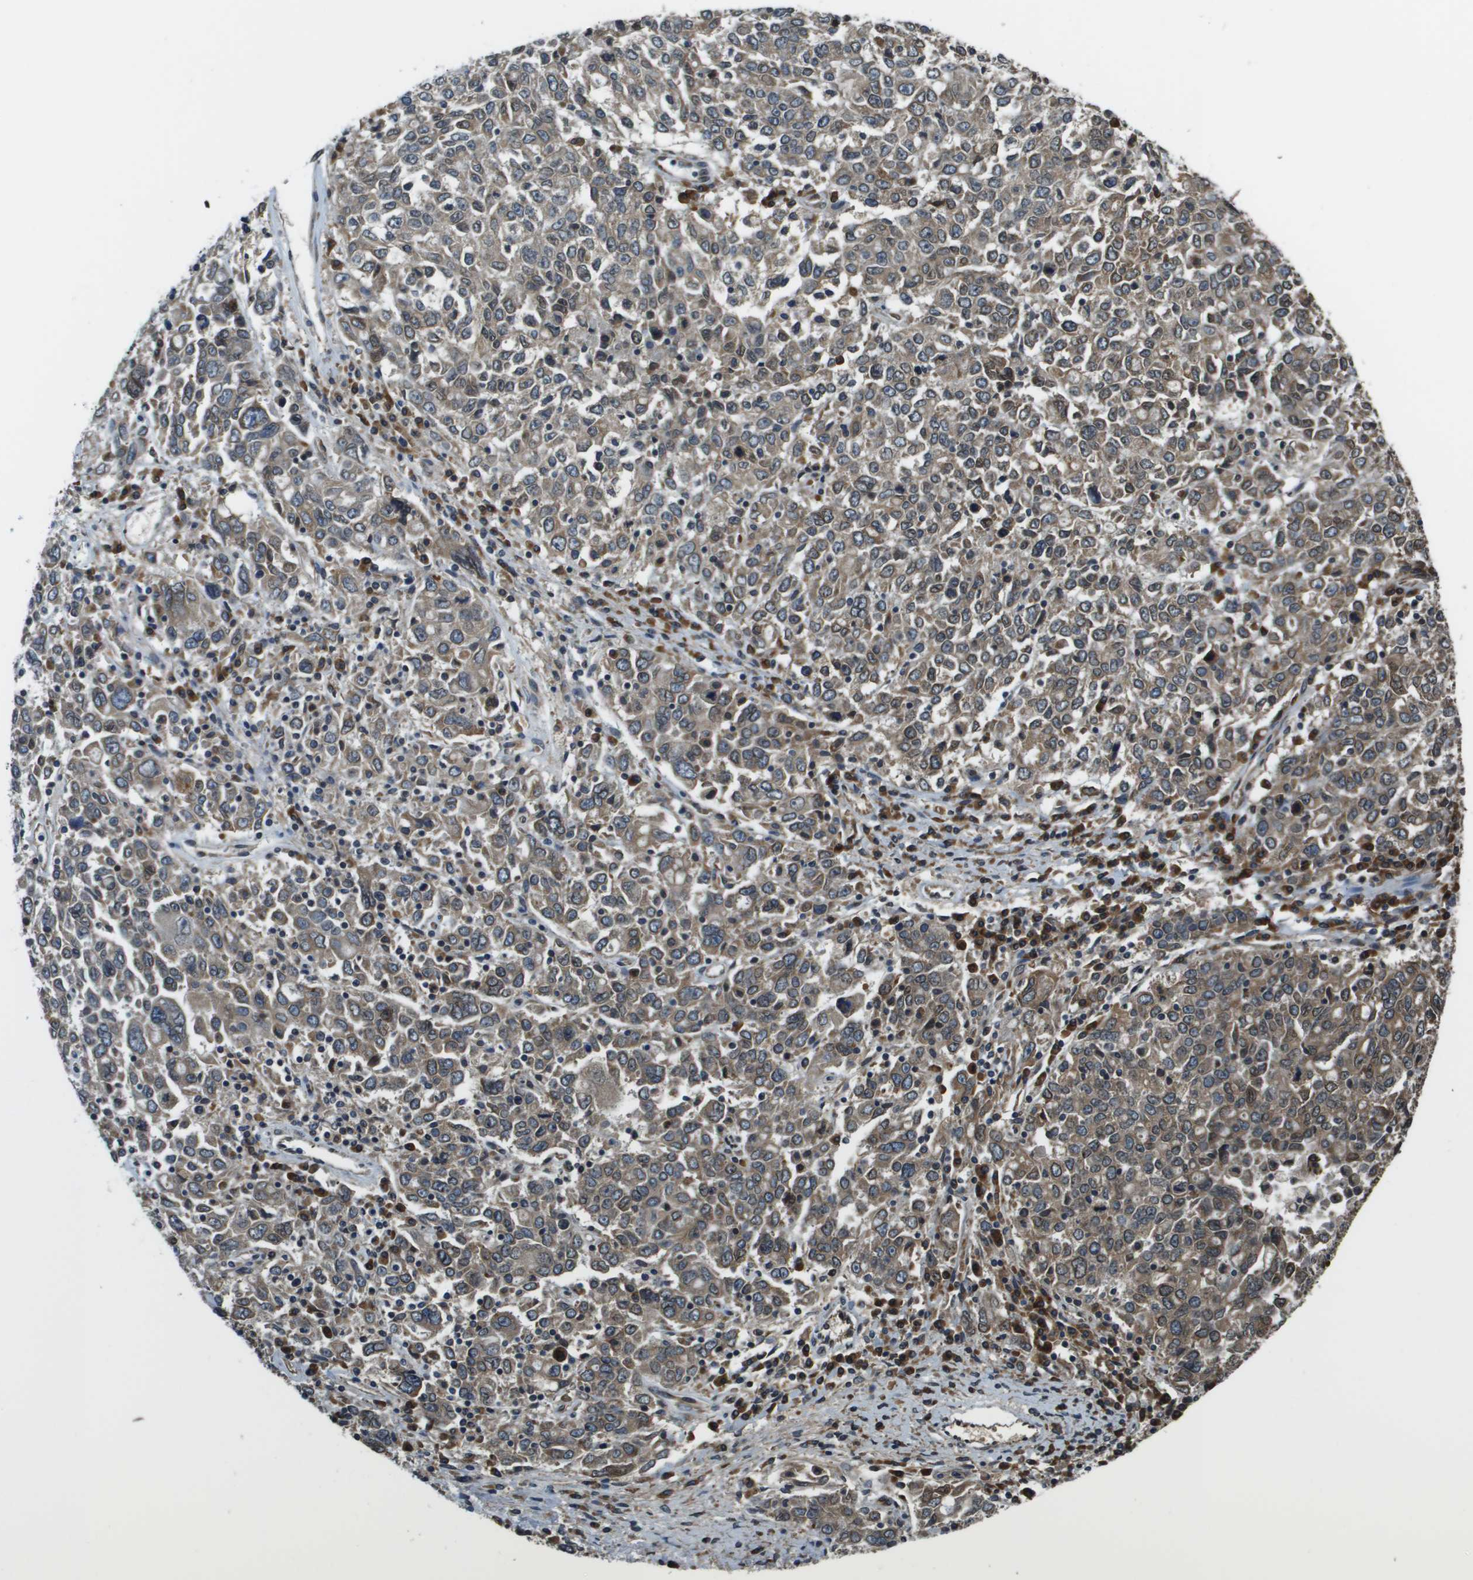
{"staining": {"intensity": "moderate", "quantity": "25%-75%", "location": "cytoplasmic/membranous"}, "tissue": "ovarian cancer", "cell_type": "Tumor cells", "image_type": "cancer", "snomed": [{"axis": "morphology", "description": "Carcinoma, endometroid"}, {"axis": "topography", "description": "Ovary"}], "caption": "A photomicrograph of ovarian endometroid carcinoma stained for a protein exhibits moderate cytoplasmic/membranous brown staining in tumor cells.", "gene": "SEC62", "patient": {"sex": "female", "age": 62}}